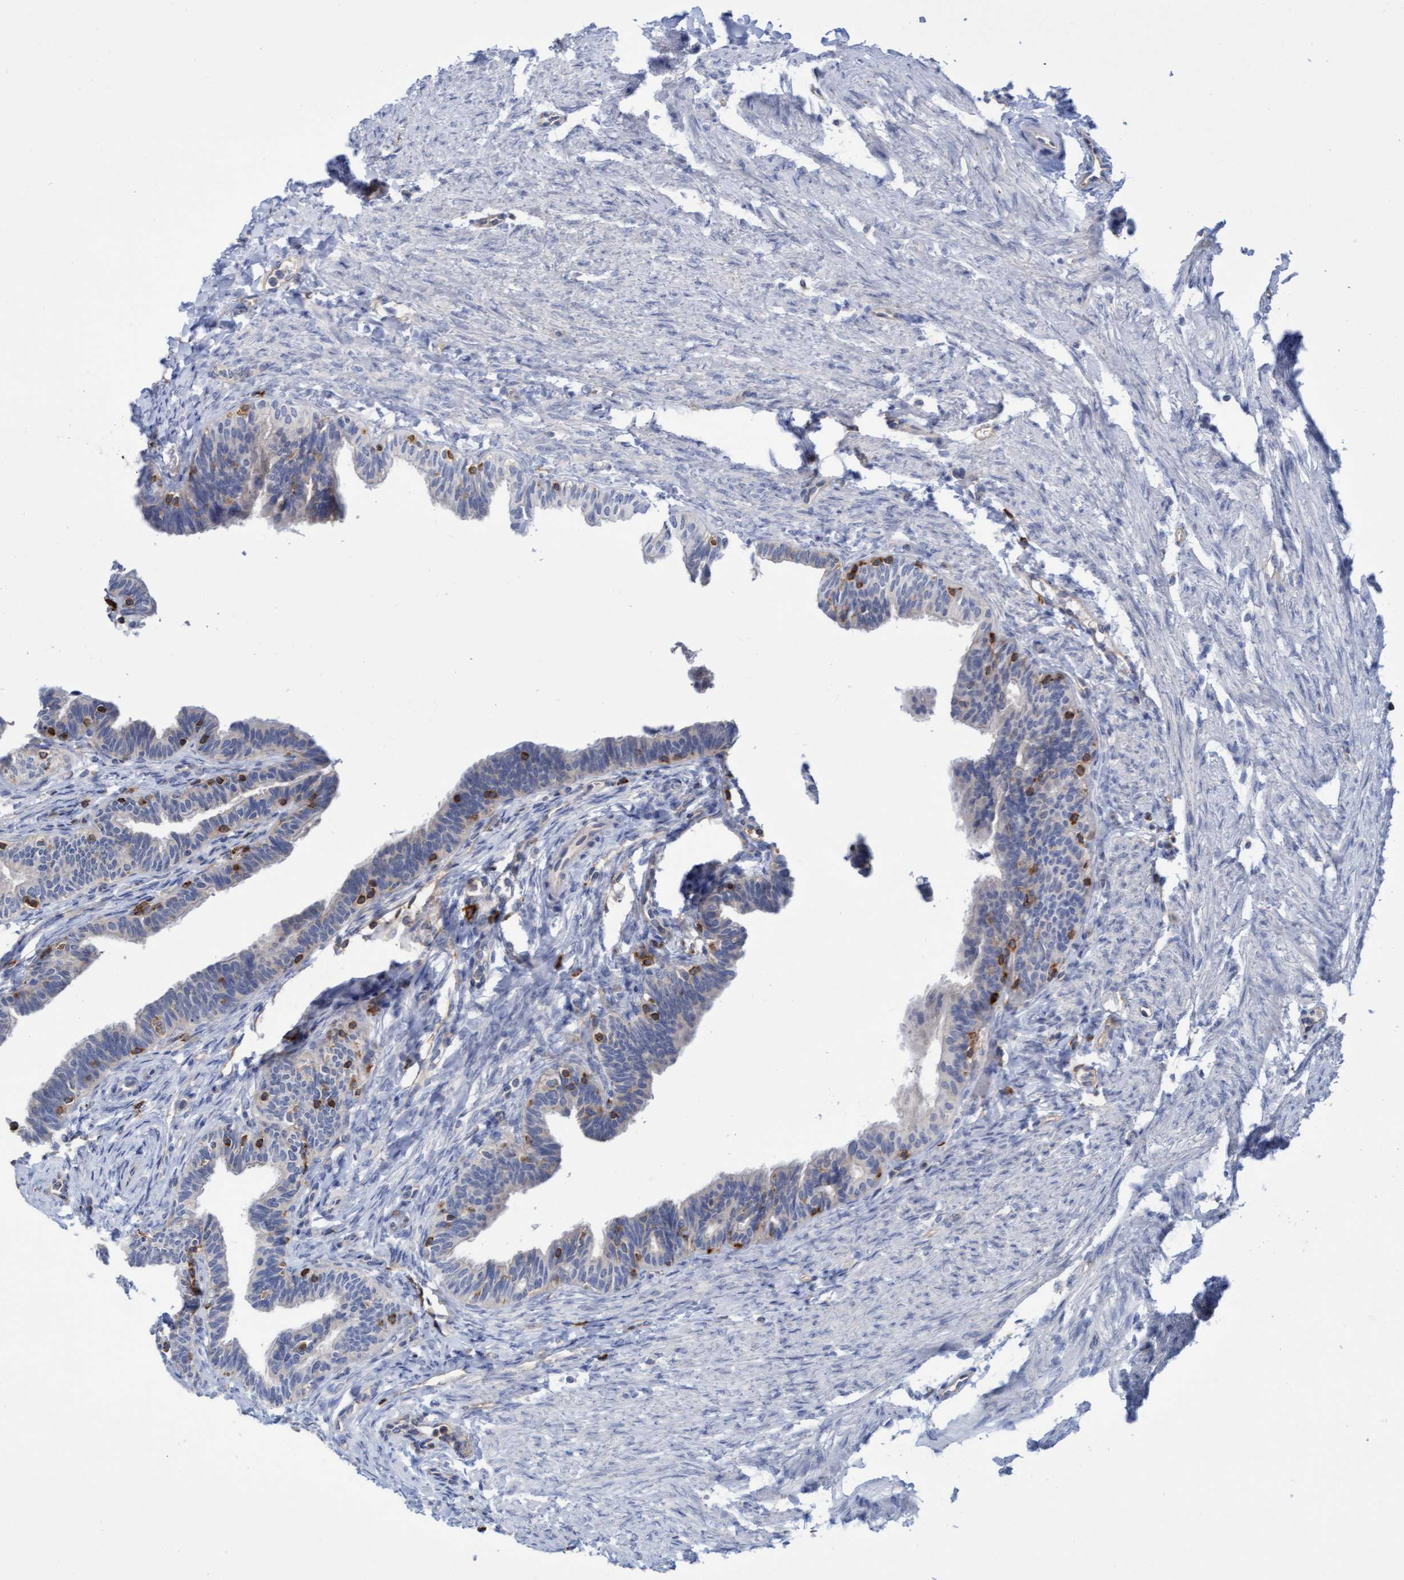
{"staining": {"intensity": "weak", "quantity": "<25%", "location": "cytoplasmic/membranous"}, "tissue": "fallopian tube", "cell_type": "Glandular cells", "image_type": "normal", "snomed": [{"axis": "morphology", "description": "Normal tissue, NOS"}, {"axis": "topography", "description": "Fallopian tube"}, {"axis": "topography", "description": "Ovary"}], "caption": "IHC of benign fallopian tube exhibits no positivity in glandular cells.", "gene": "FNBP1", "patient": {"sex": "female", "age": 23}}